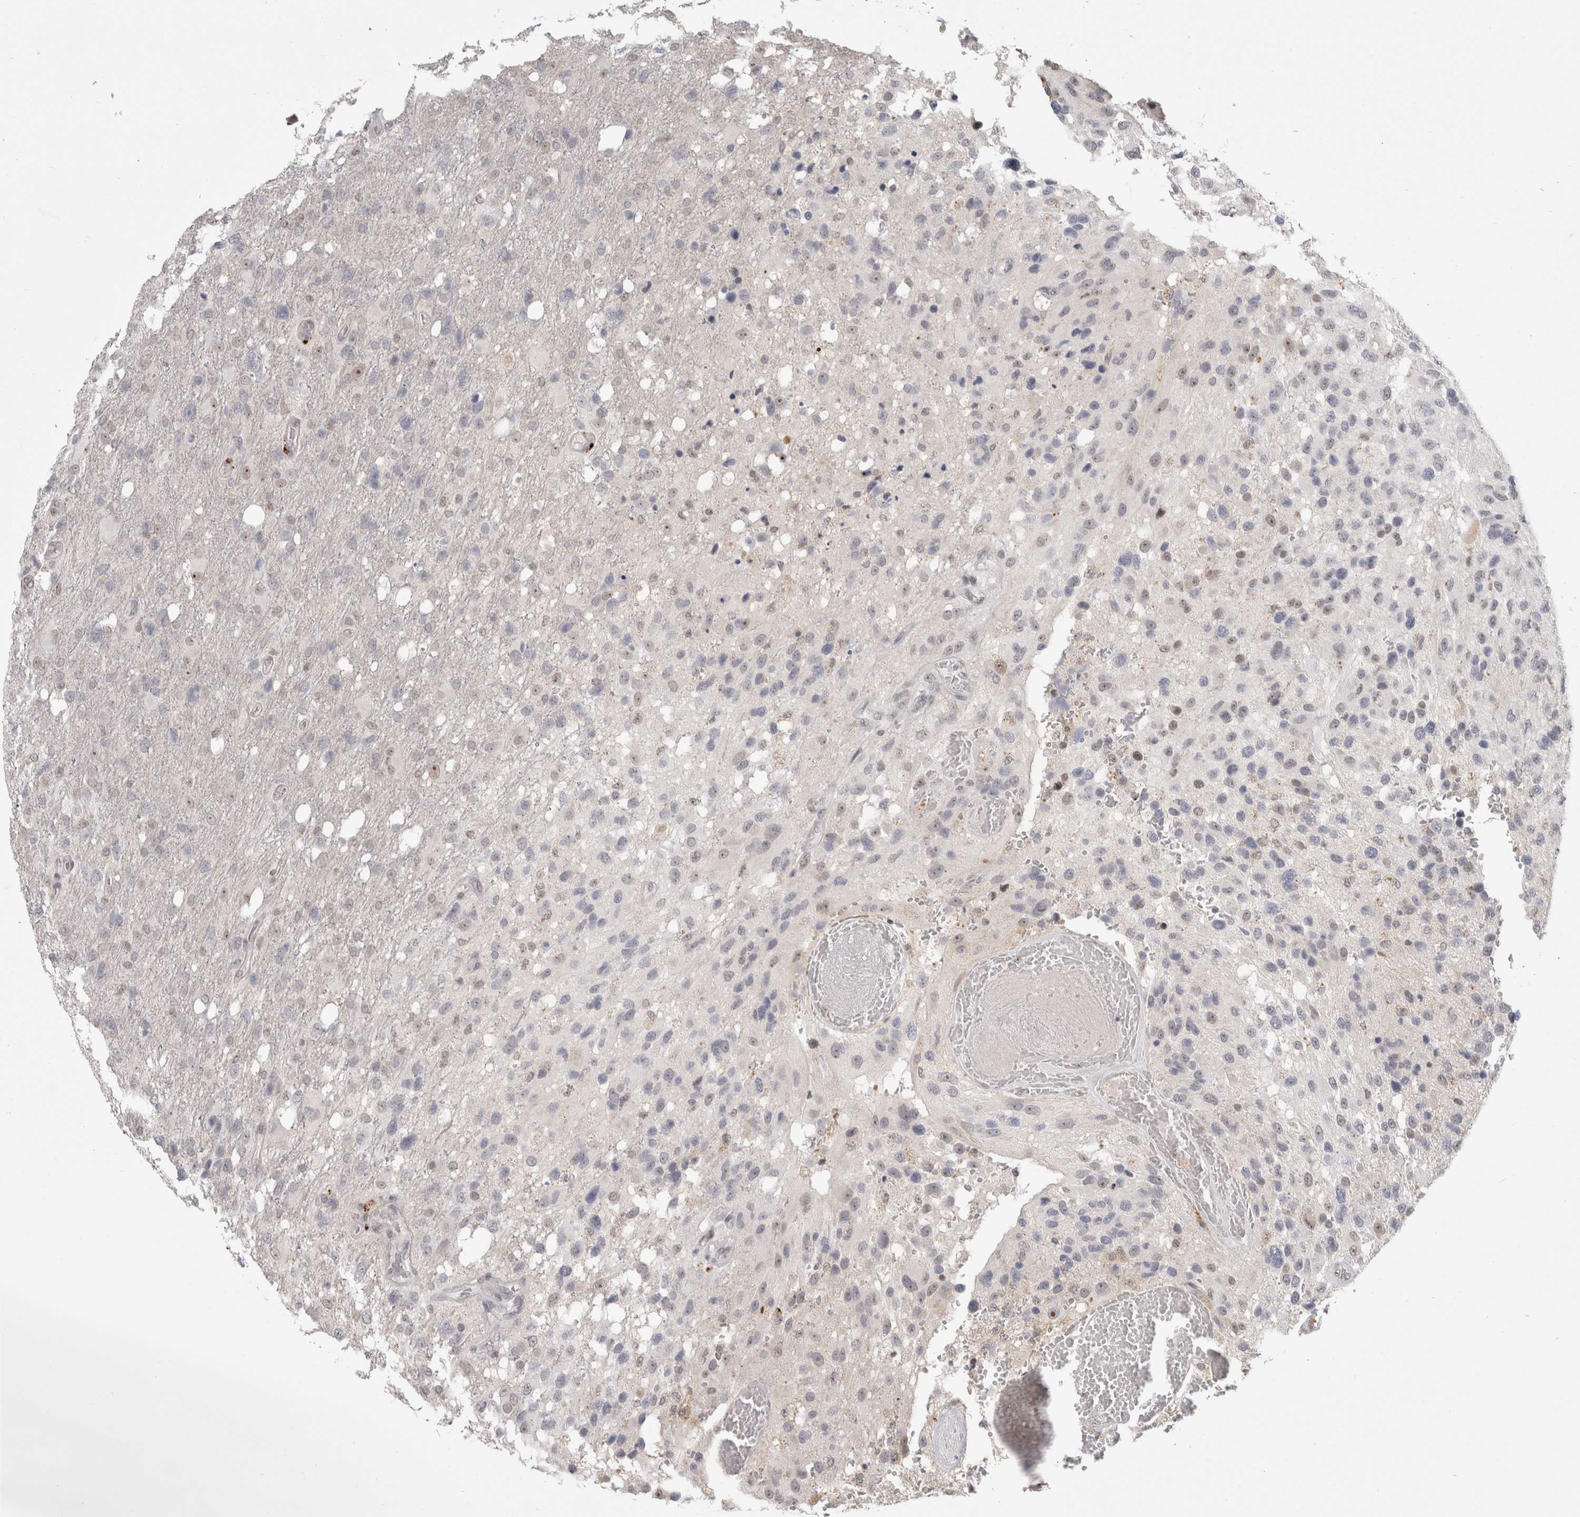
{"staining": {"intensity": "negative", "quantity": "none", "location": "none"}, "tissue": "glioma", "cell_type": "Tumor cells", "image_type": "cancer", "snomed": [{"axis": "morphology", "description": "Glioma, malignant, High grade"}, {"axis": "topography", "description": "Brain"}], "caption": "This is a micrograph of immunohistochemistry (IHC) staining of glioma, which shows no positivity in tumor cells.", "gene": "SENP6", "patient": {"sex": "female", "age": 58}}